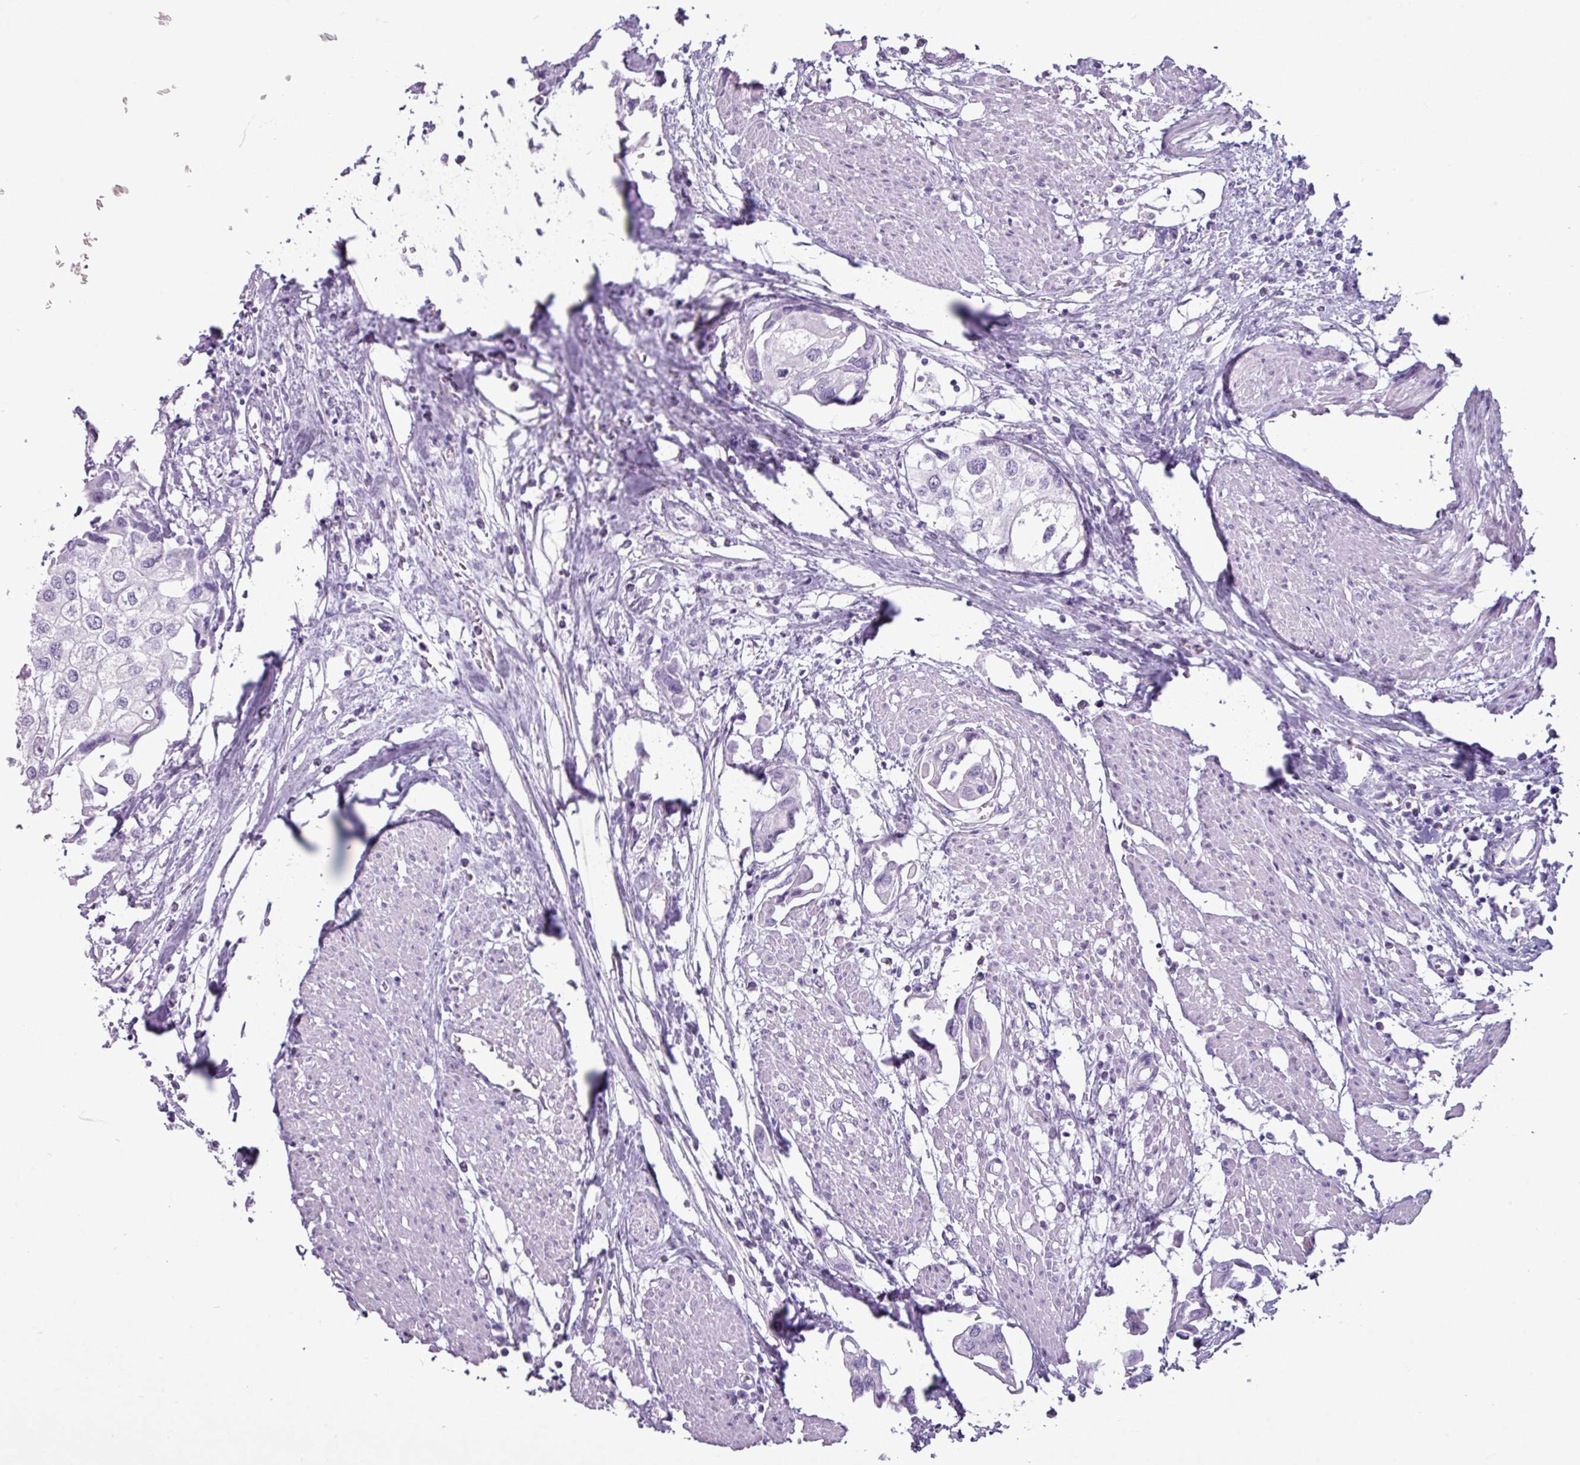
{"staining": {"intensity": "negative", "quantity": "none", "location": "none"}, "tissue": "urothelial cancer", "cell_type": "Tumor cells", "image_type": "cancer", "snomed": [{"axis": "morphology", "description": "Urothelial carcinoma, High grade"}, {"axis": "topography", "description": "Urinary bladder"}], "caption": "The immunohistochemistry (IHC) micrograph has no significant expression in tumor cells of high-grade urothelial carcinoma tissue. (Stains: DAB (3,3'-diaminobenzidine) IHC with hematoxylin counter stain, Microscopy: brightfield microscopy at high magnification).", "gene": "AMY1B", "patient": {"sex": "male", "age": 64}}